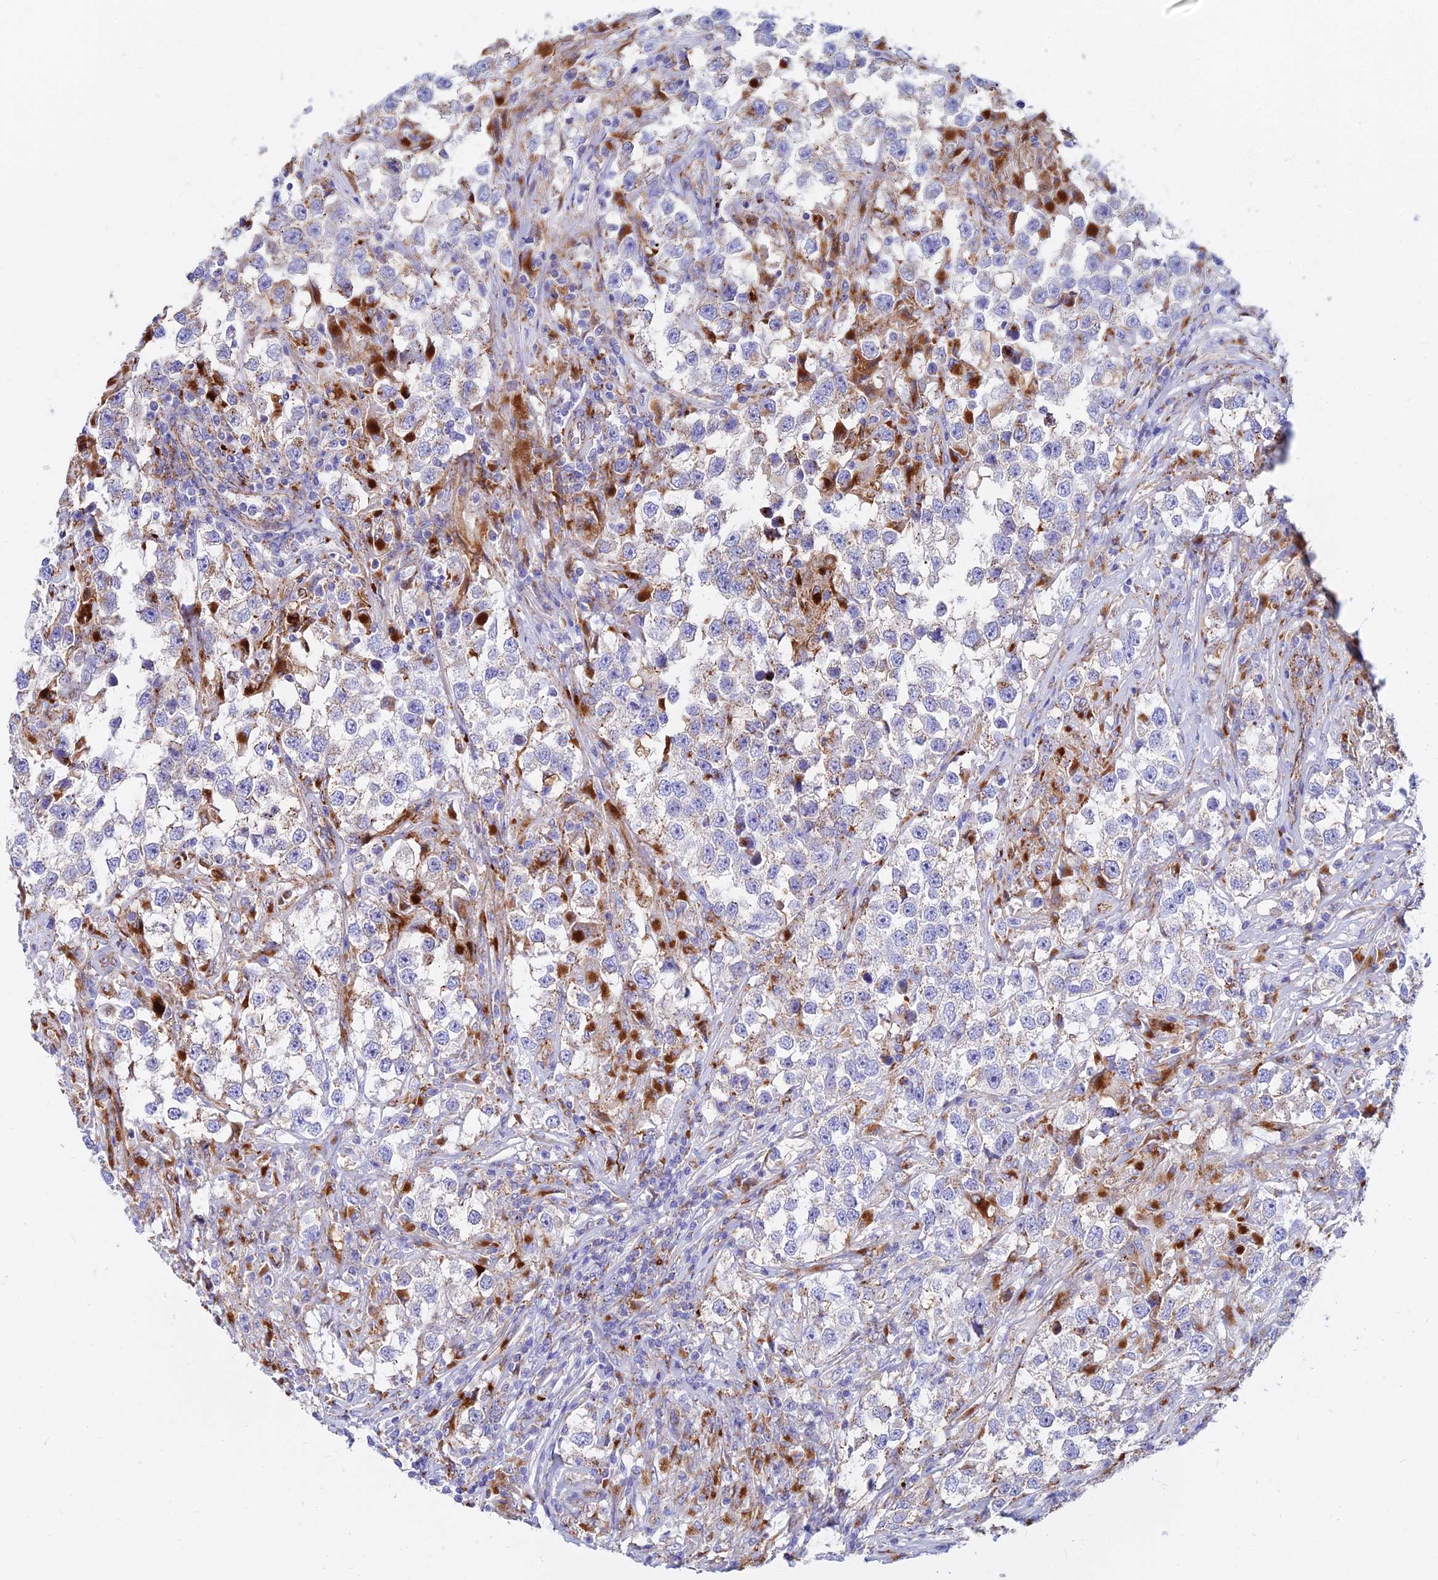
{"staining": {"intensity": "negative", "quantity": "none", "location": "none"}, "tissue": "testis cancer", "cell_type": "Tumor cells", "image_type": "cancer", "snomed": [{"axis": "morphology", "description": "Seminoma, NOS"}, {"axis": "topography", "description": "Testis"}], "caption": "This histopathology image is of testis cancer stained with immunohistochemistry to label a protein in brown with the nuclei are counter-stained blue. There is no staining in tumor cells.", "gene": "SPNS1", "patient": {"sex": "male", "age": 46}}